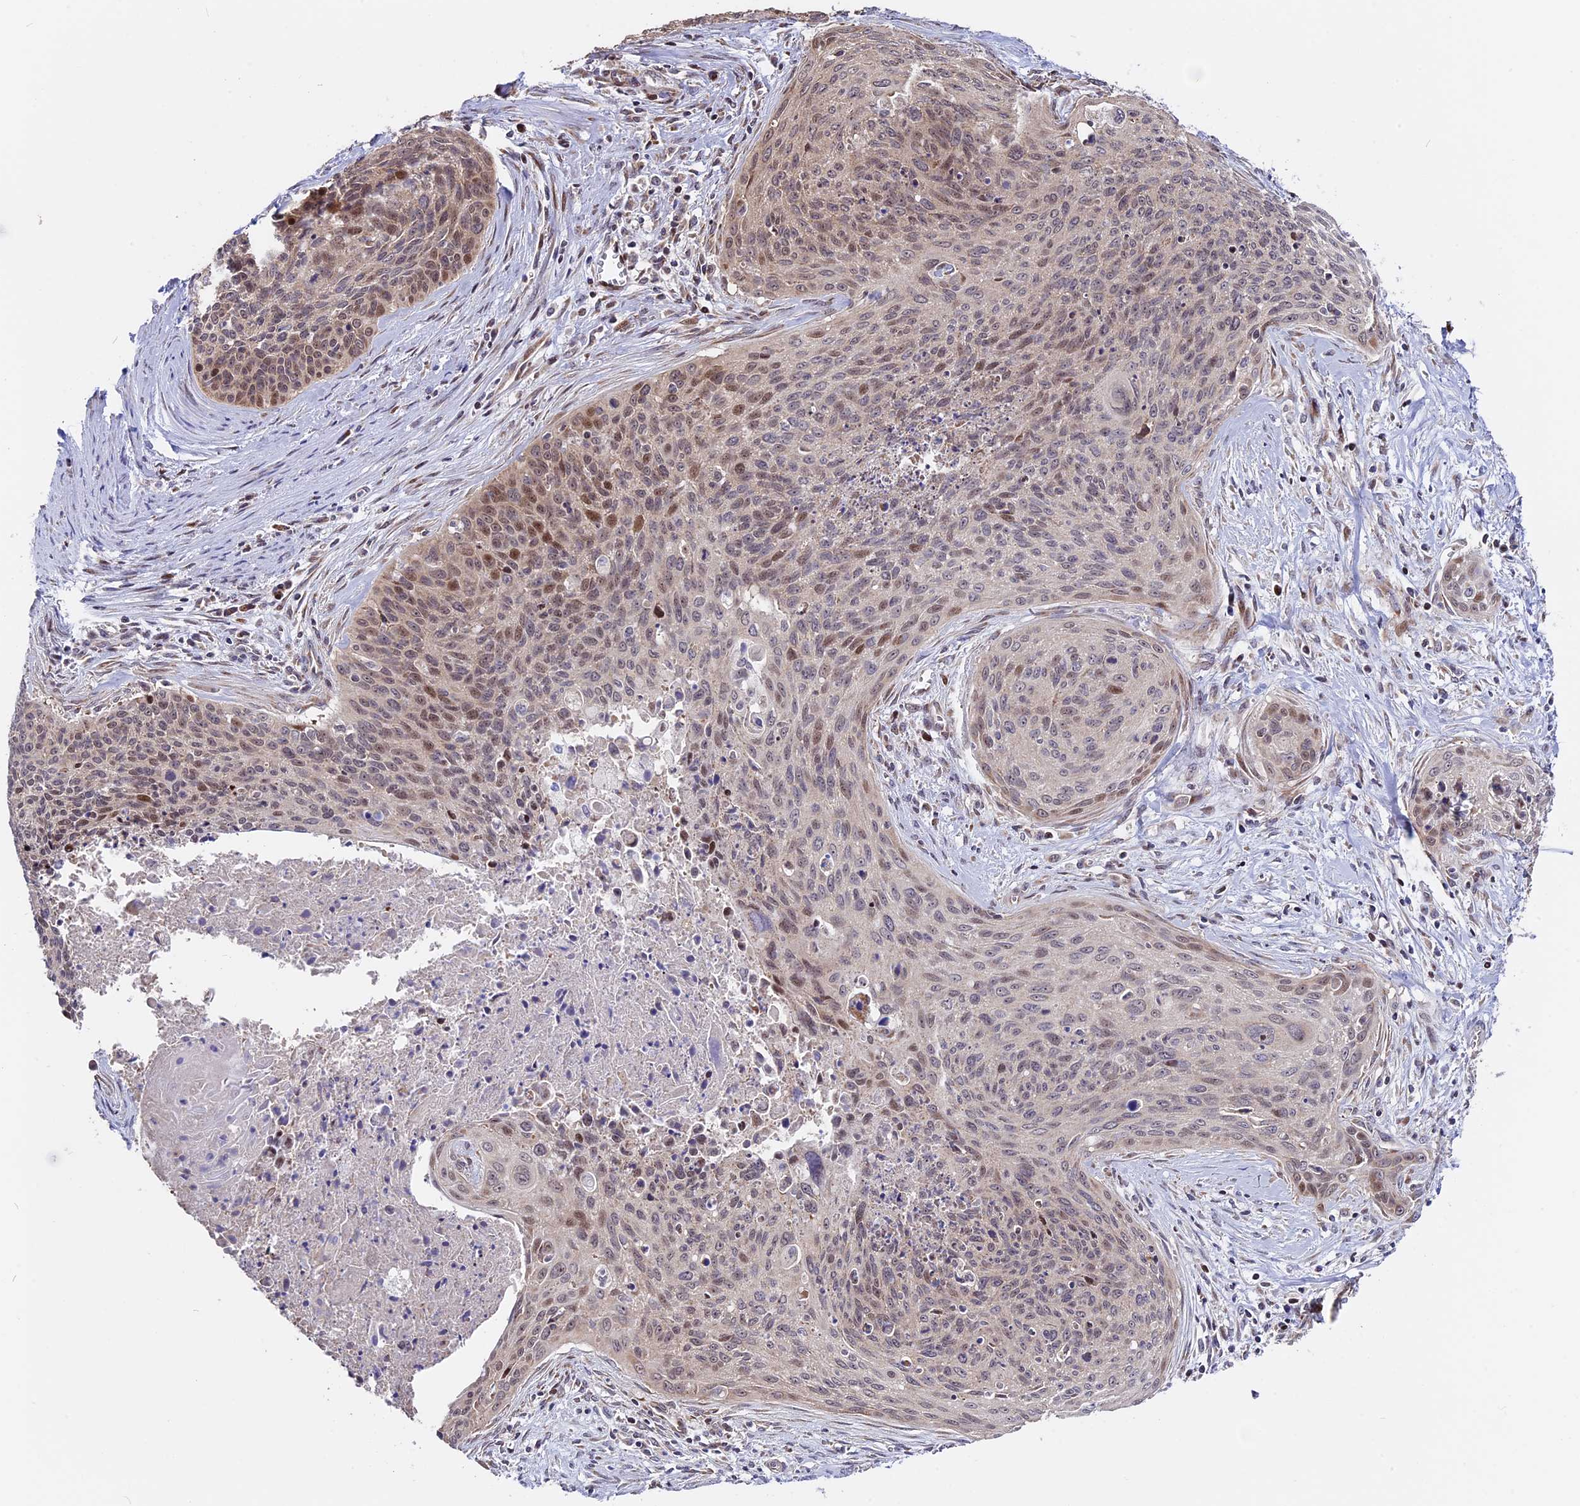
{"staining": {"intensity": "moderate", "quantity": "<25%", "location": "cytoplasmic/membranous,nuclear"}, "tissue": "cervical cancer", "cell_type": "Tumor cells", "image_type": "cancer", "snomed": [{"axis": "morphology", "description": "Squamous cell carcinoma, NOS"}, {"axis": "topography", "description": "Cervix"}], "caption": "Brown immunohistochemical staining in squamous cell carcinoma (cervical) exhibits moderate cytoplasmic/membranous and nuclear expression in approximately <25% of tumor cells. The staining is performed using DAB (3,3'-diaminobenzidine) brown chromogen to label protein expression. The nuclei are counter-stained blue using hematoxylin.", "gene": "FAM174C", "patient": {"sex": "female", "age": 55}}